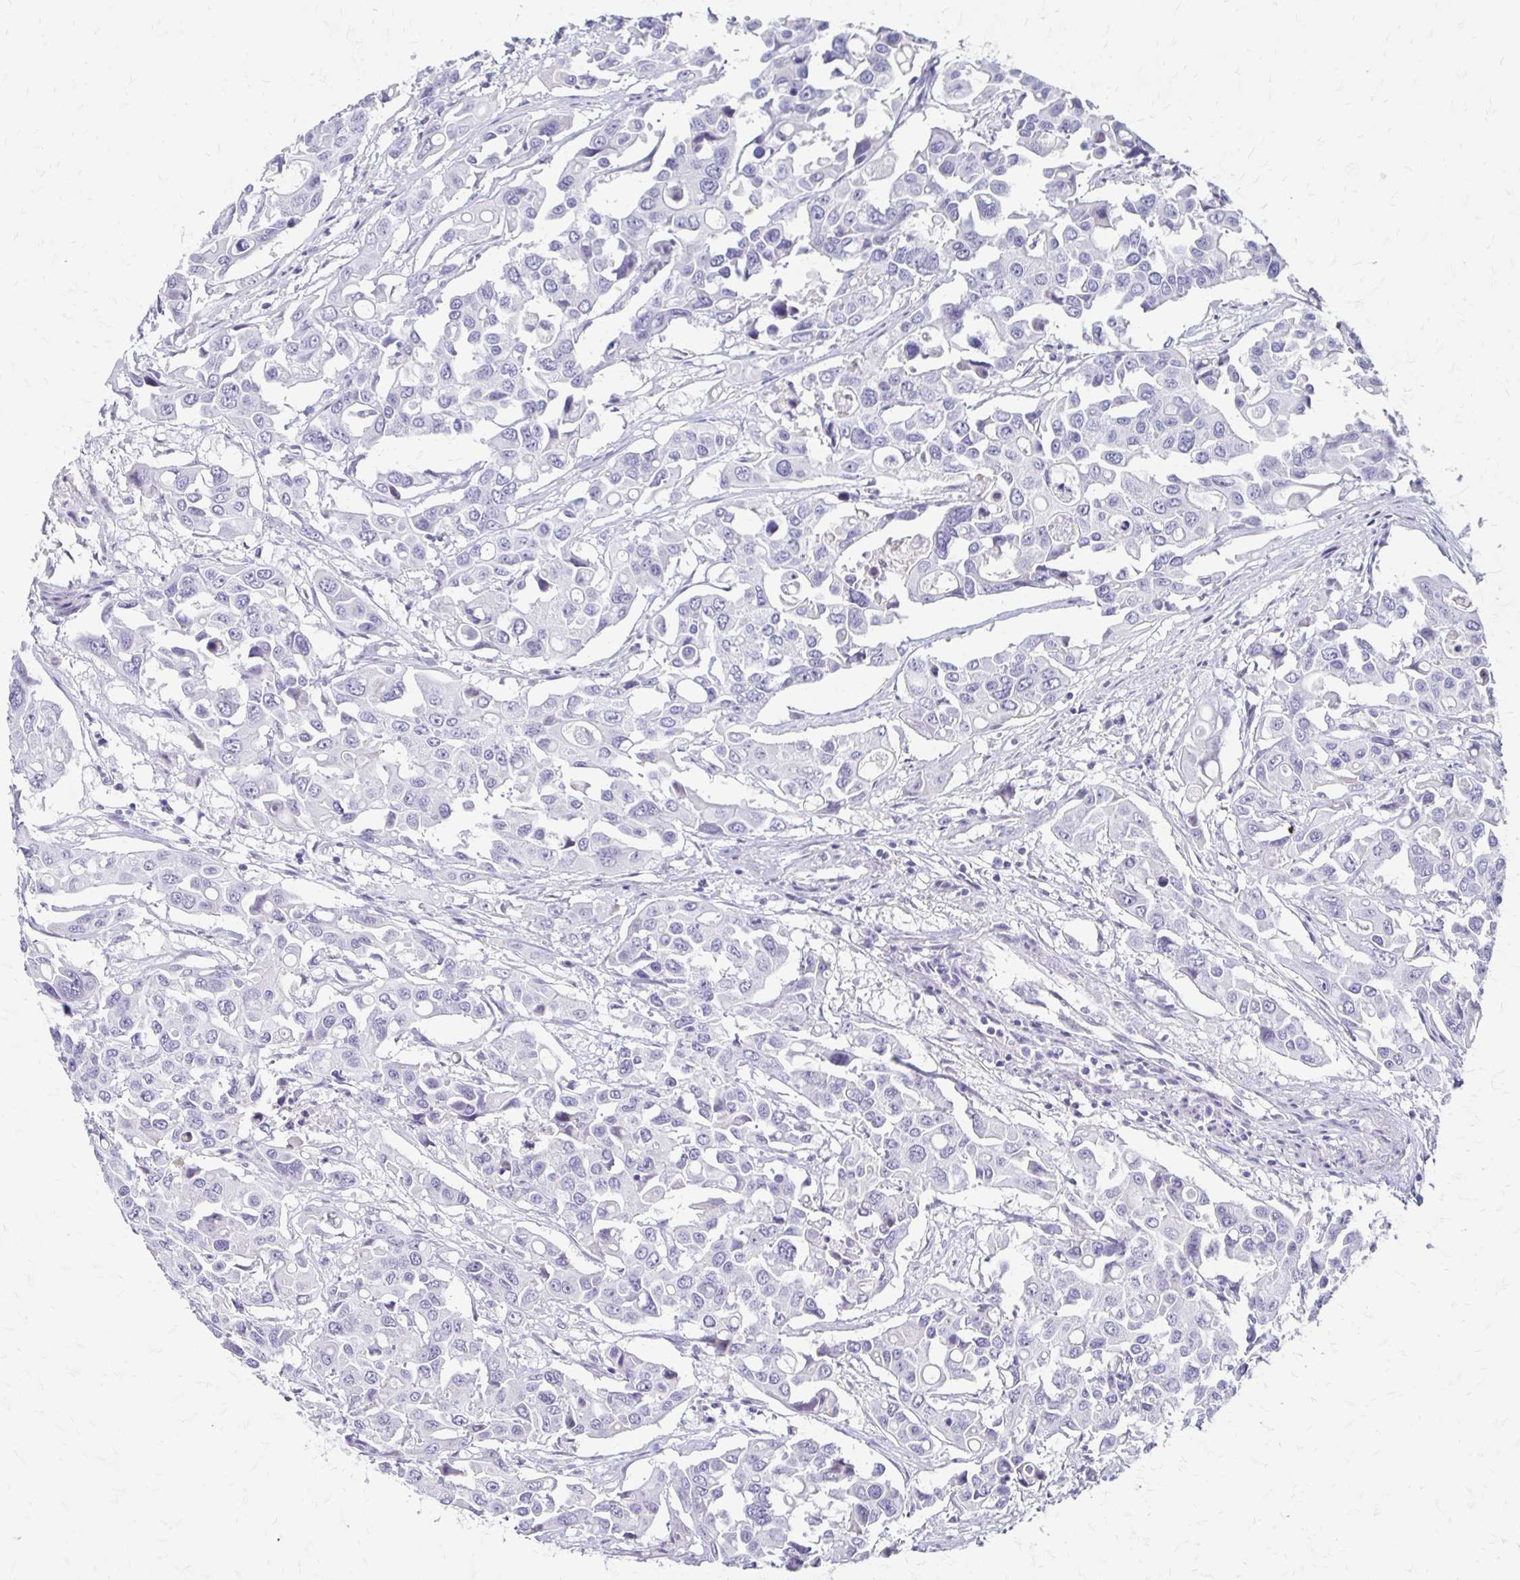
{"staining": {"intensity": "negative", "quantity": "none", "location": "none"}, "tissue": "colorectal cancer", "cell_type": "Tumor cells", "image_type": "cancer", "snomed": [{"axis": "morphology", "description": "Adenocarcinoma, NOS"}, {"axis": "topography", "description": "Colon"}], "caption": "Colorectal cancer was stained to show a protein in brown. There is no significant positivity in tumor cells.", "gene": "IVL", "patient": {"sex": "male", "age": 77}}